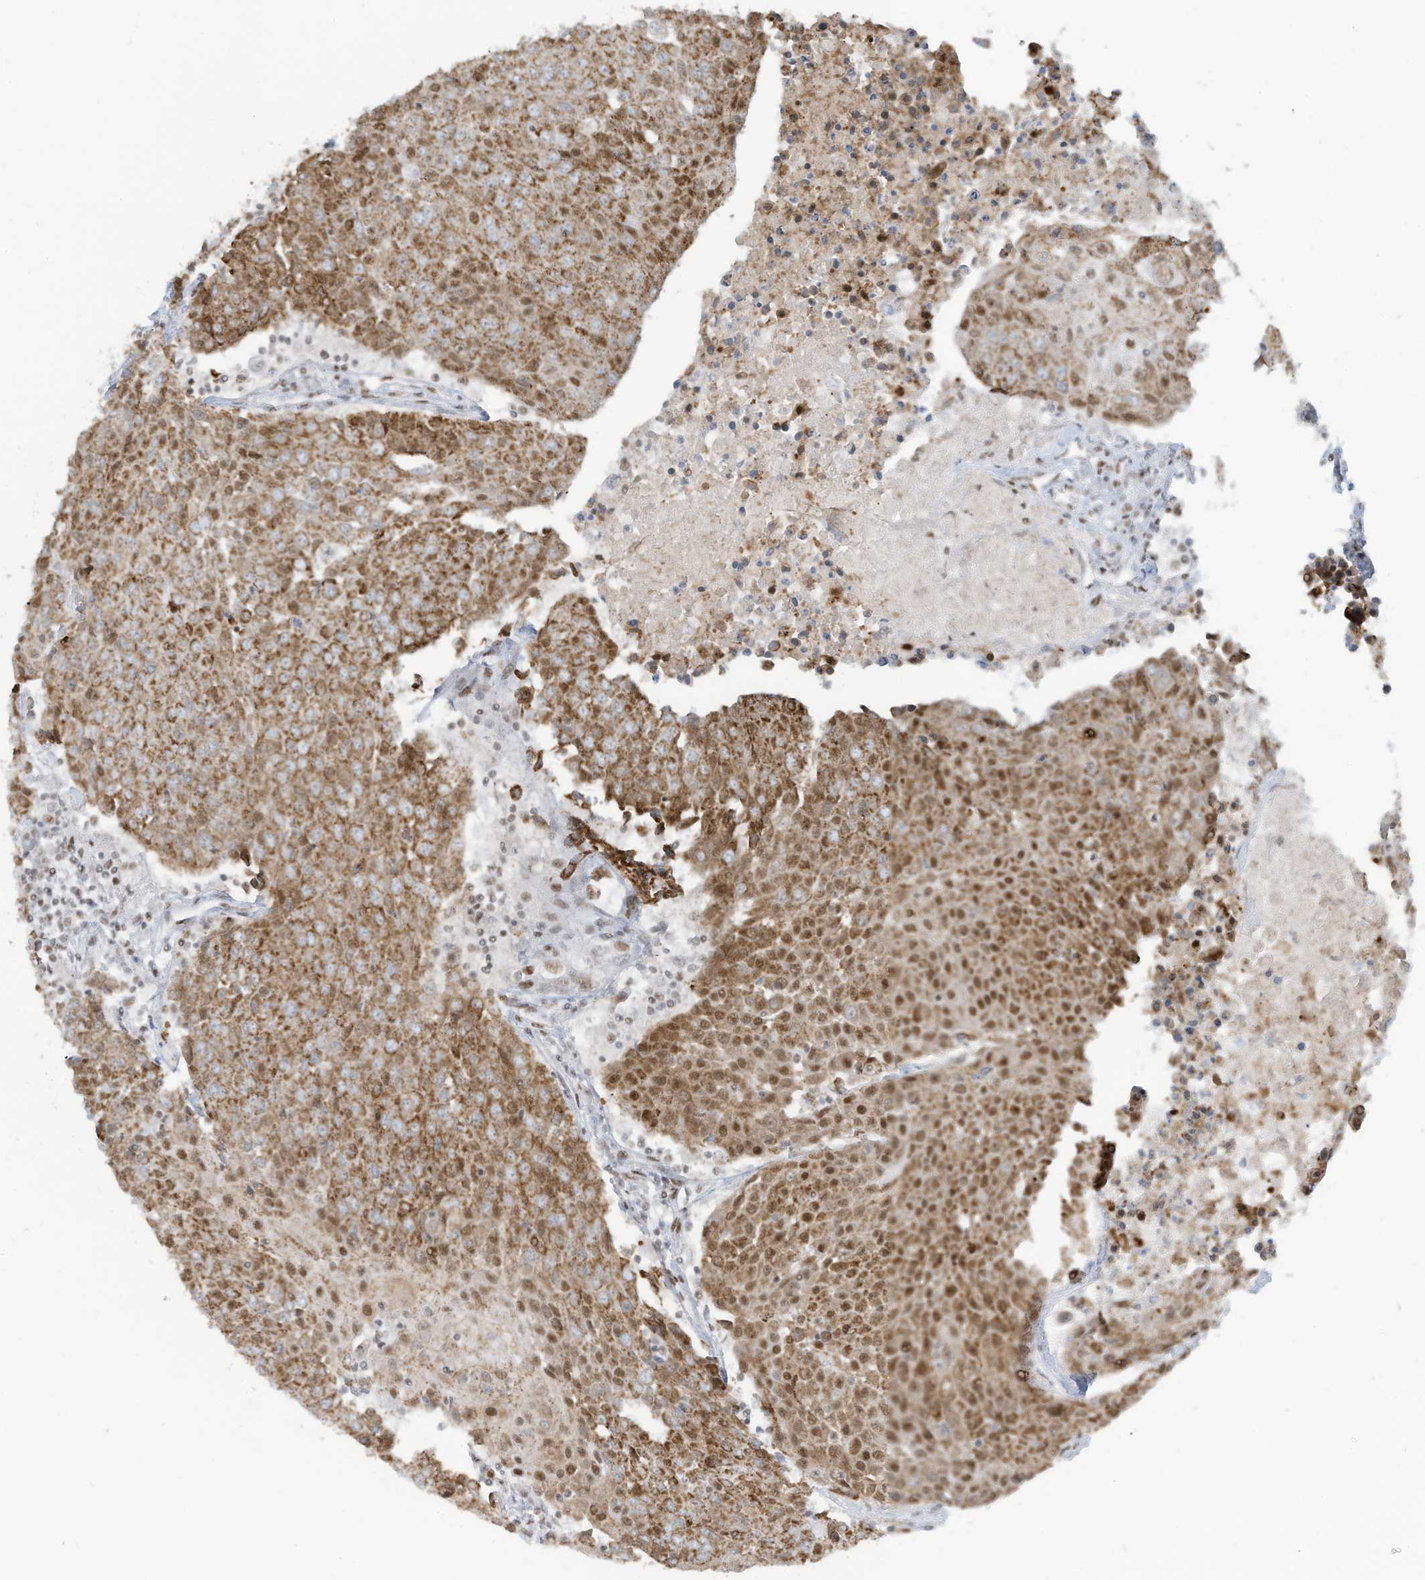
{"staining": {"intensity": "moderate", "quantity": ">75%", "location": "cytoplasmic/membranous,nuclear"}, "tissue": "urothelial cancer", "cell_type": "Tumor cells", "image_type": "cancer", "snomed": [{"axis": "morphology", "description": "Urothelial carcinoma, High grade"}, {"axis": "topography", "description": "Urinary bladder"}], "caption": "Immunohistochemistry staining of urothelial cancer, which exhibits medium levels of moderate cytoplasmic/membranous and nuclear staining in approximately >75% of tumor cells indicating moderate cytoplasmic/membranous and nuclear protein positivity. The staining was performed using DAB (brown) for protein detection and nuclei were counterstained in hematoxylin (blue).", "gene": "ECT2L", "patient": {"sex": "female", "age": 85}}